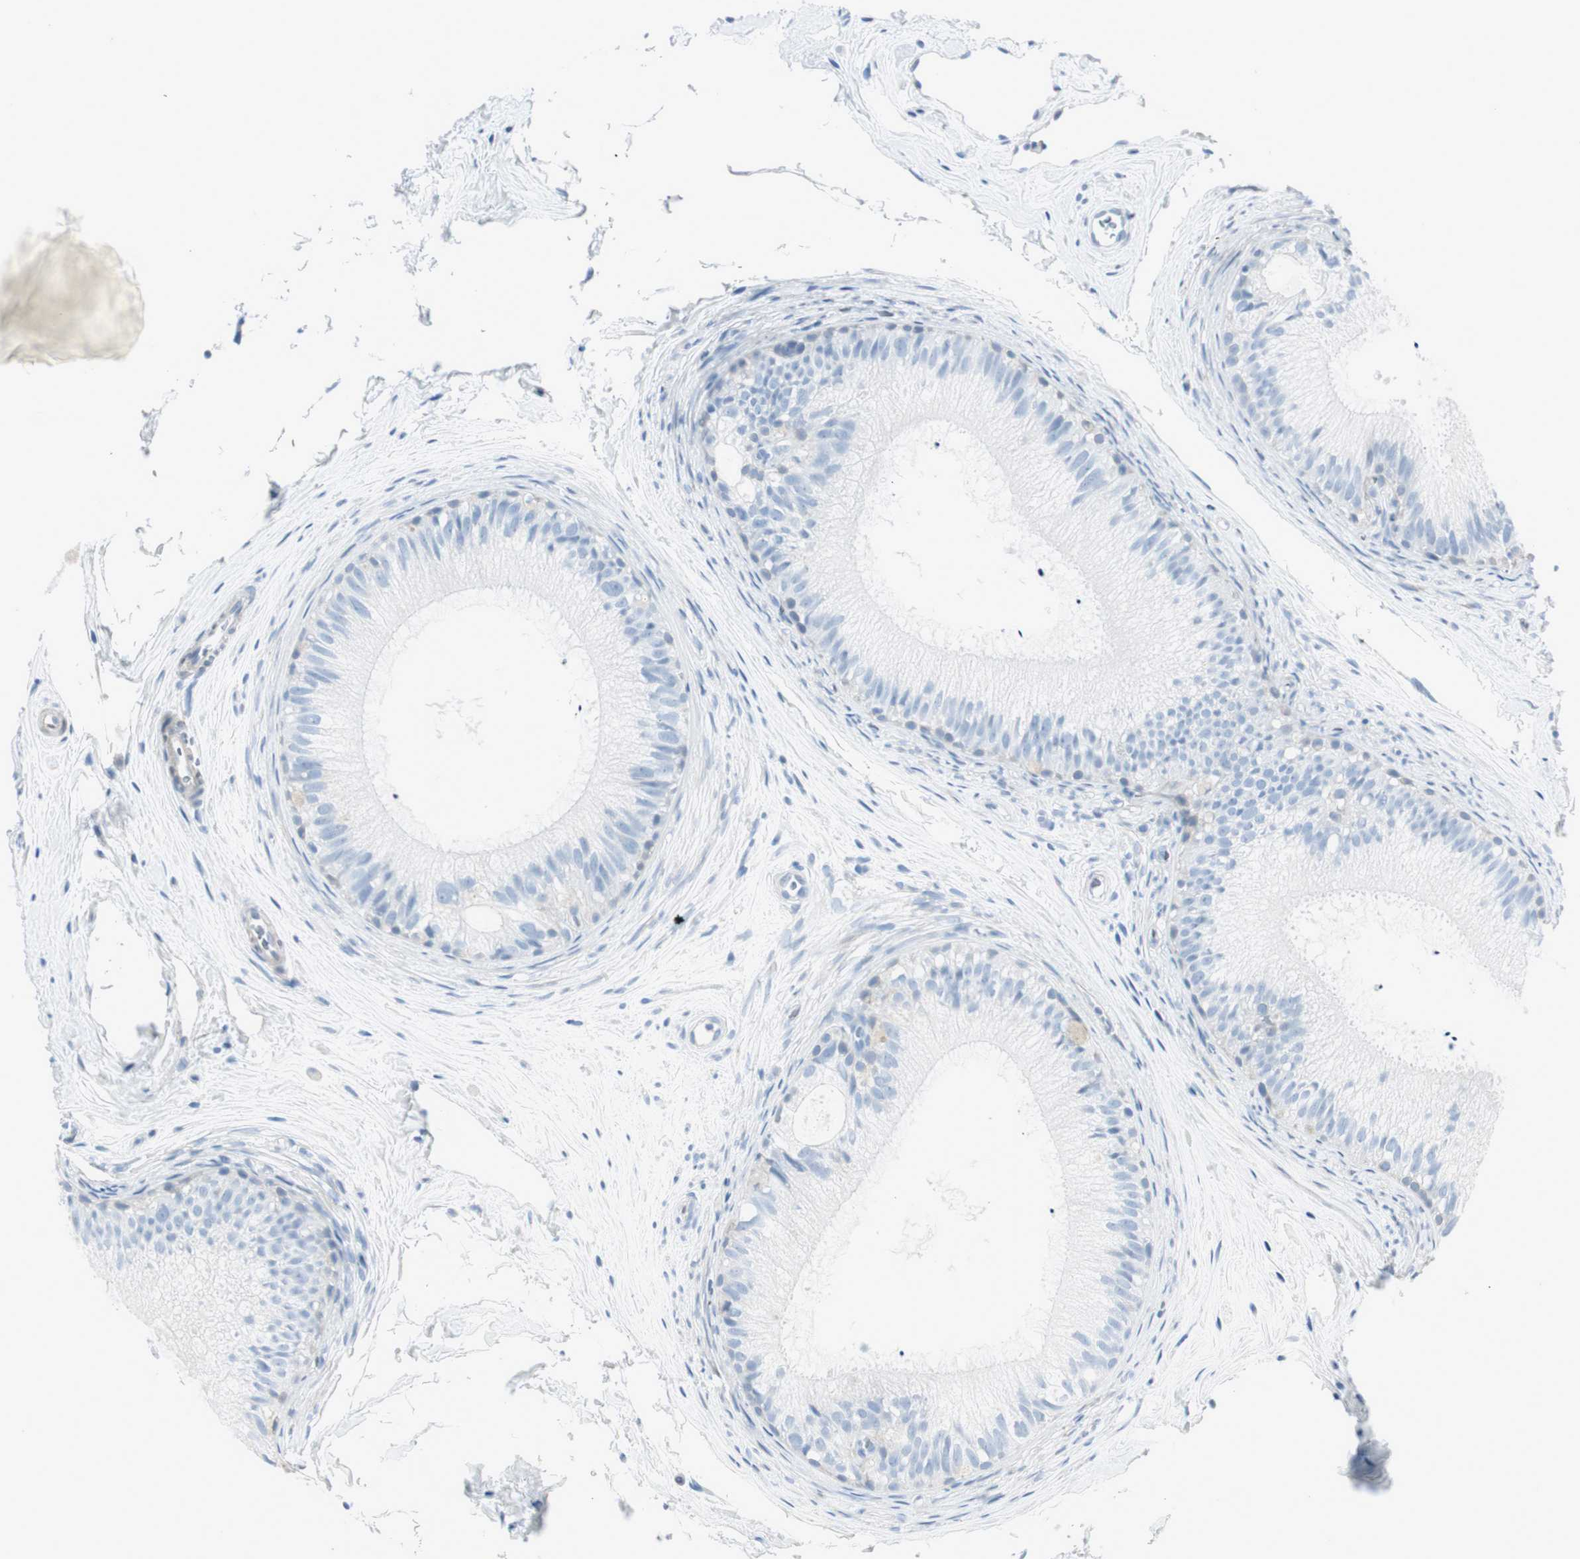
{"staining": {"intensity": "strong", "quantity": "25%-75%", "location": "cytoplasmic/membranous"}, "tissue": "epididymis", "cell_type": "Glandular cells", "image_type": "normal", "snomed": [{"axis": "morphology", "description": "Normal tissue, NOS"}, {"axis": "topography", "description": "Epididymis"}], "caption": "Epididymis stained with DAB immunohistochemistry displays high levels of strong cytoplasmic/membranous positivity in approximately 25%-75% of glandular cells.", "gene": "CDHR5", "patient": {"sex": "male", "age": 56}}